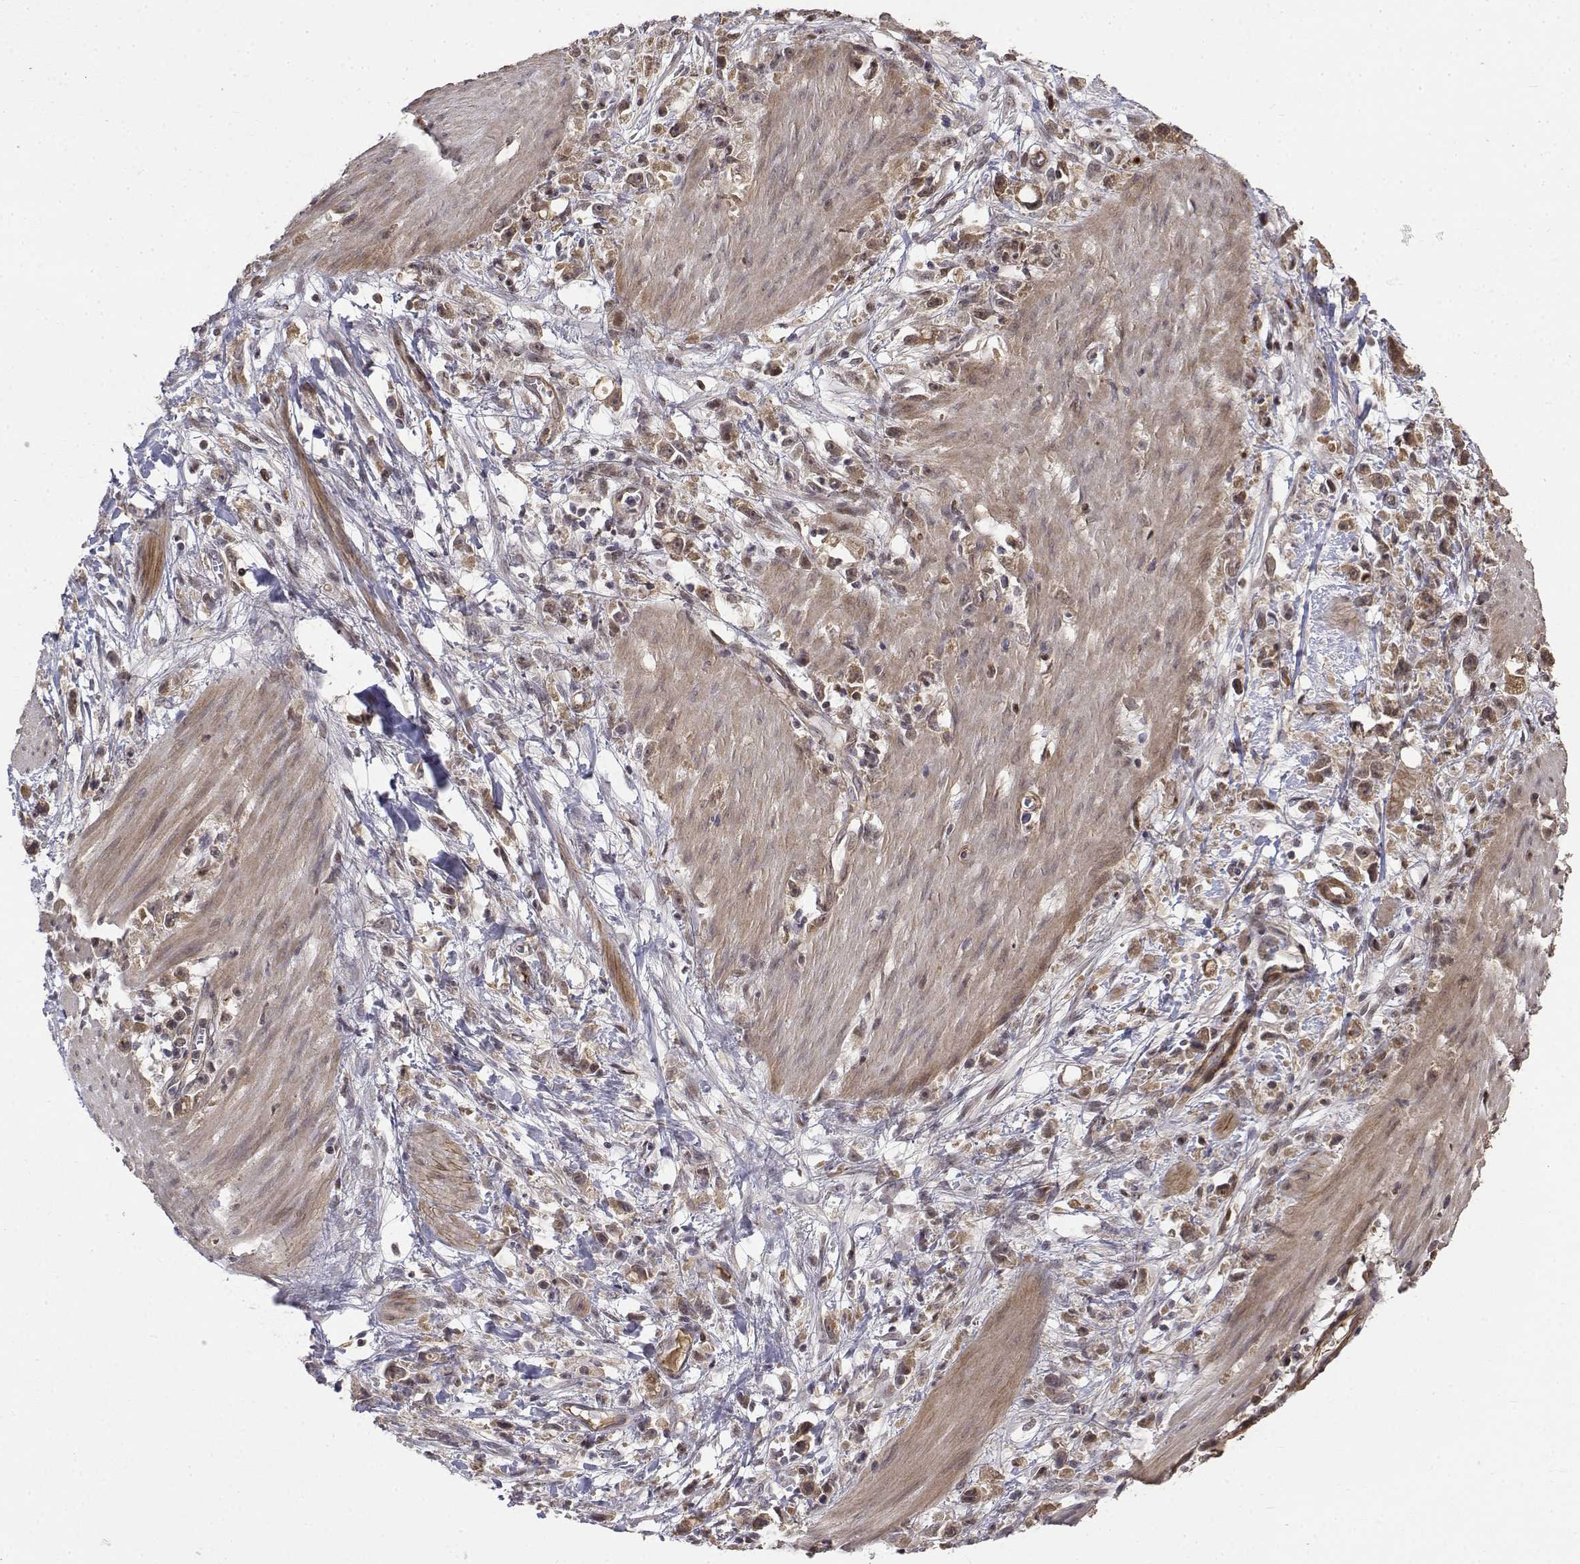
{"staining": {"intensity": "moderate", "quantity": ">75%", "location": "cytoplasmic/membranous,nuclear"}, "tissue": "stomach cancer", "cell_type": "Tumor cells", "image_type": "cancer", "snomed": [{"axis": "morphology", "description": "Adenocarcinoma, NOS"}, {"axis": "topography", "description": "Stomach"}], "caption": "Tumor cells demonstrate medium levels of moderate cytoplasmic/membranous and nuclear positivity in about >75% of cells in human stomach cancer.", "gene": "ITGA7", "patient": {"sex": "female", "age": 59}}